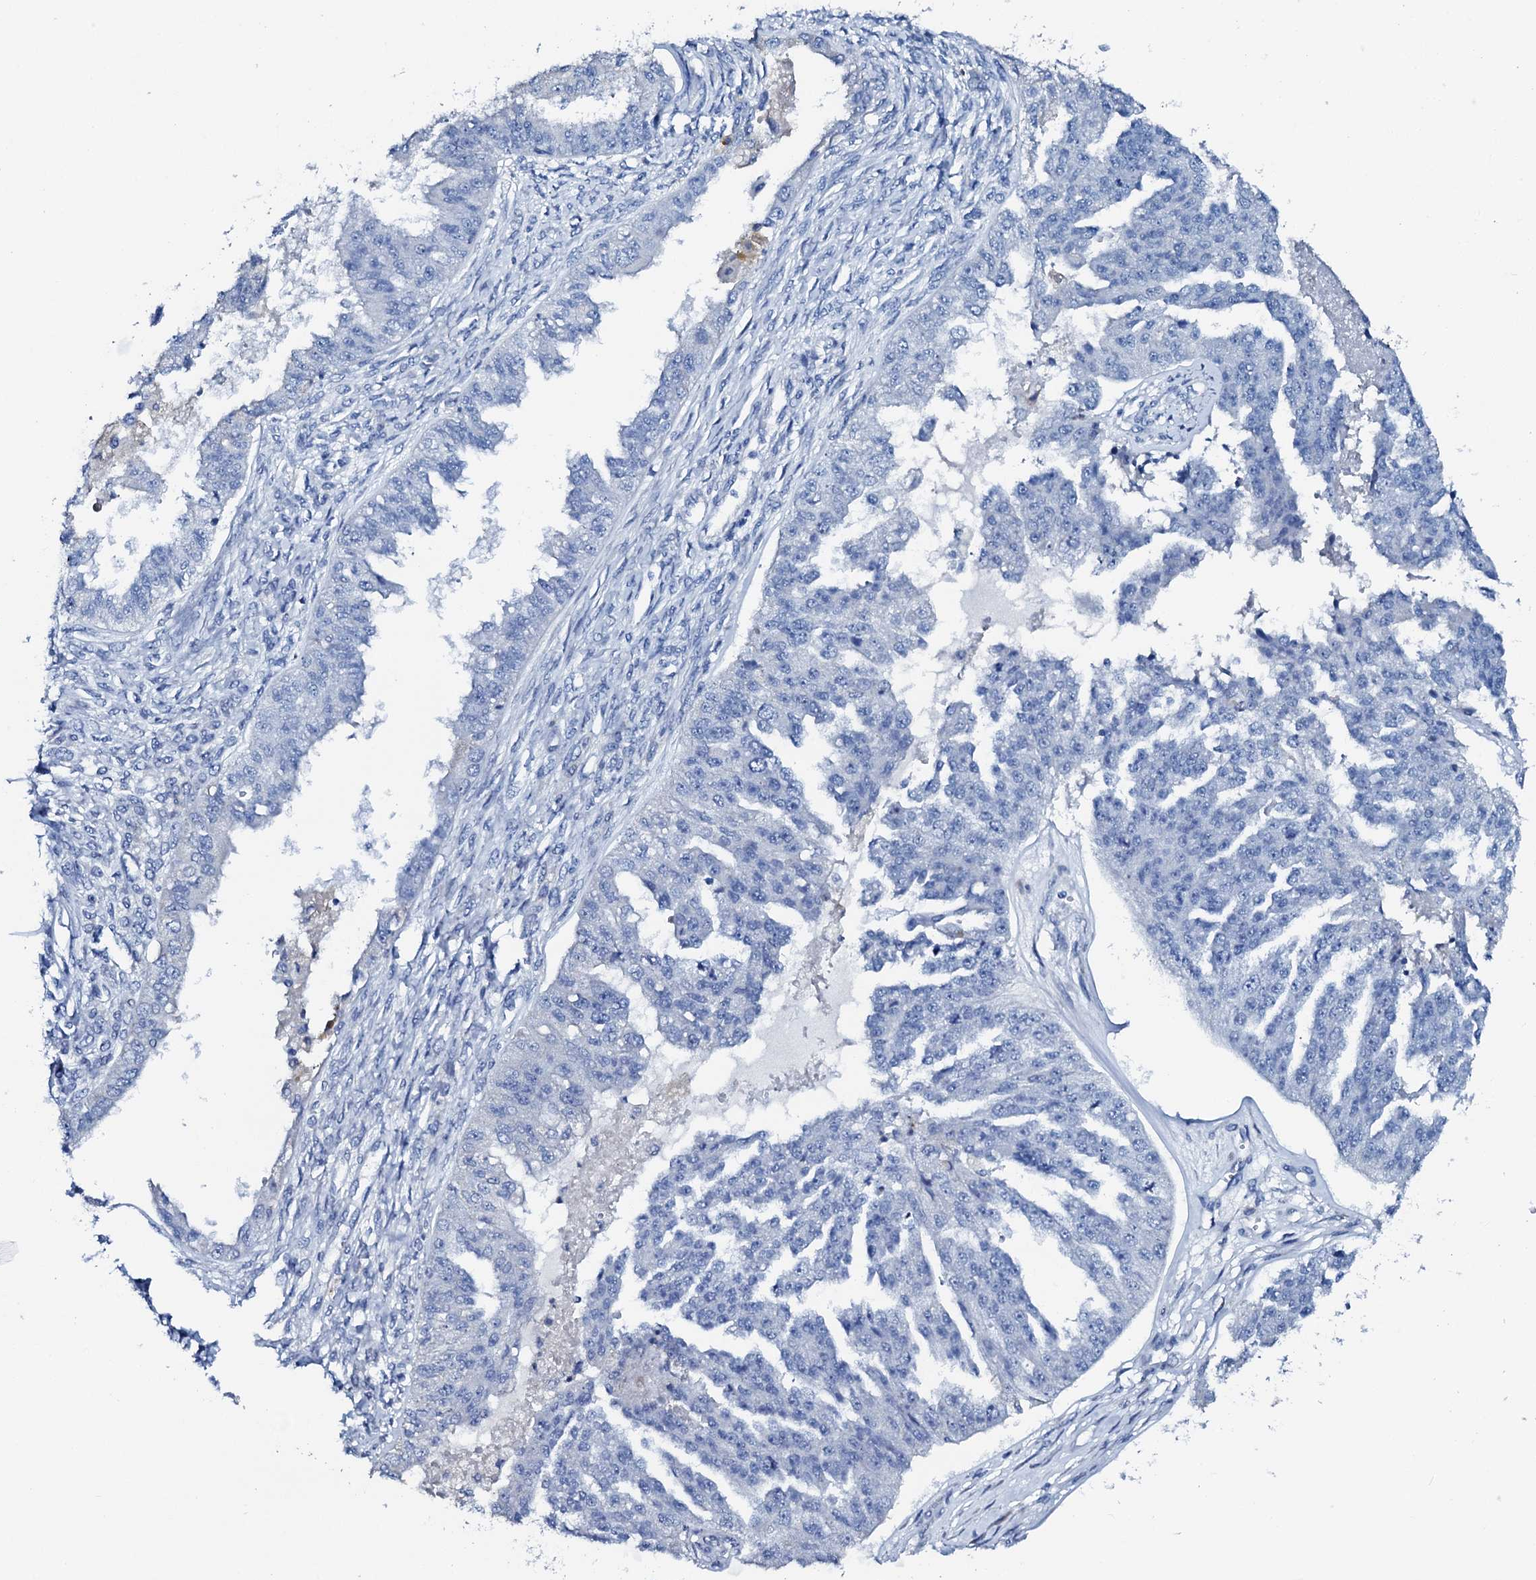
{"staining": {"intensity": "negative", "quantity": "none", "location": "none"}, "tissue": "ovarian cancer", "cell_type": "Tumor cells", "image_type": "cancer", "snomed": [{"axis": "morphology", "description": "Cystadenocarcinoma, serous, NOS"}, {"axis": "topography", "description": "Ovary"}], "caption": "IHC of human ovarian cancer shows no expression in tumor cells.", "gene": "AMER2", "patient": {"sex": "female", "age": 58}}